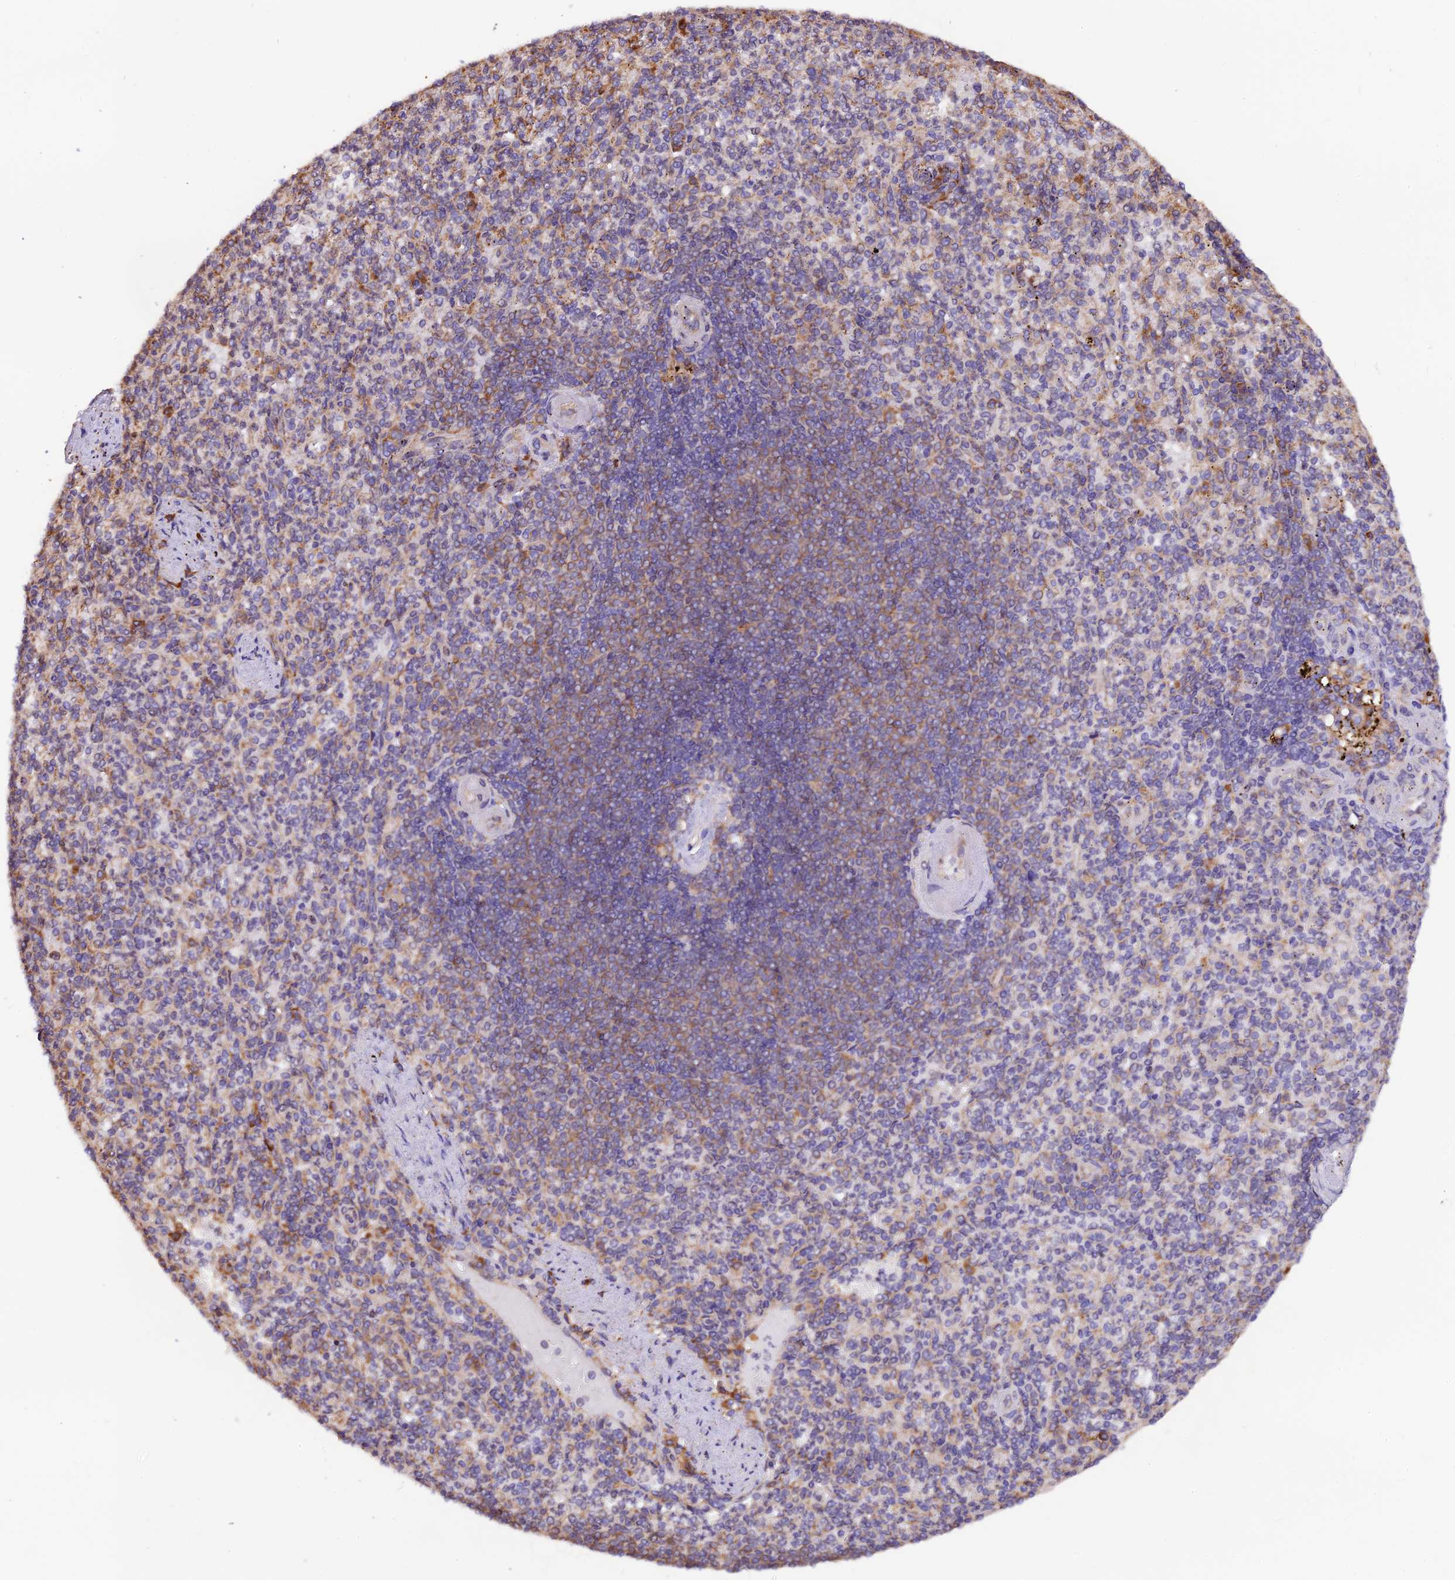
{"staining": {"intensity": "moderate", "quantity": "<25%", "location": "cytoplasmic/membranous"}, "tissue": "spleen", "cell_type": "Cells in red pulp", "image_type": "normal", "snomed": [{"axis": "morphology", "description": "Normal tissue, NOS"}, {"axis": "topography", "description": "Spleen"}], "caption": "Immunohistochemical staining of benign spleen demonstrates moderate cytoplasmic/membranous protein positivity in about <25% of cells in red pulp.", "gene": "RPL5", "patient": {"sex": "female", "age": 74}}